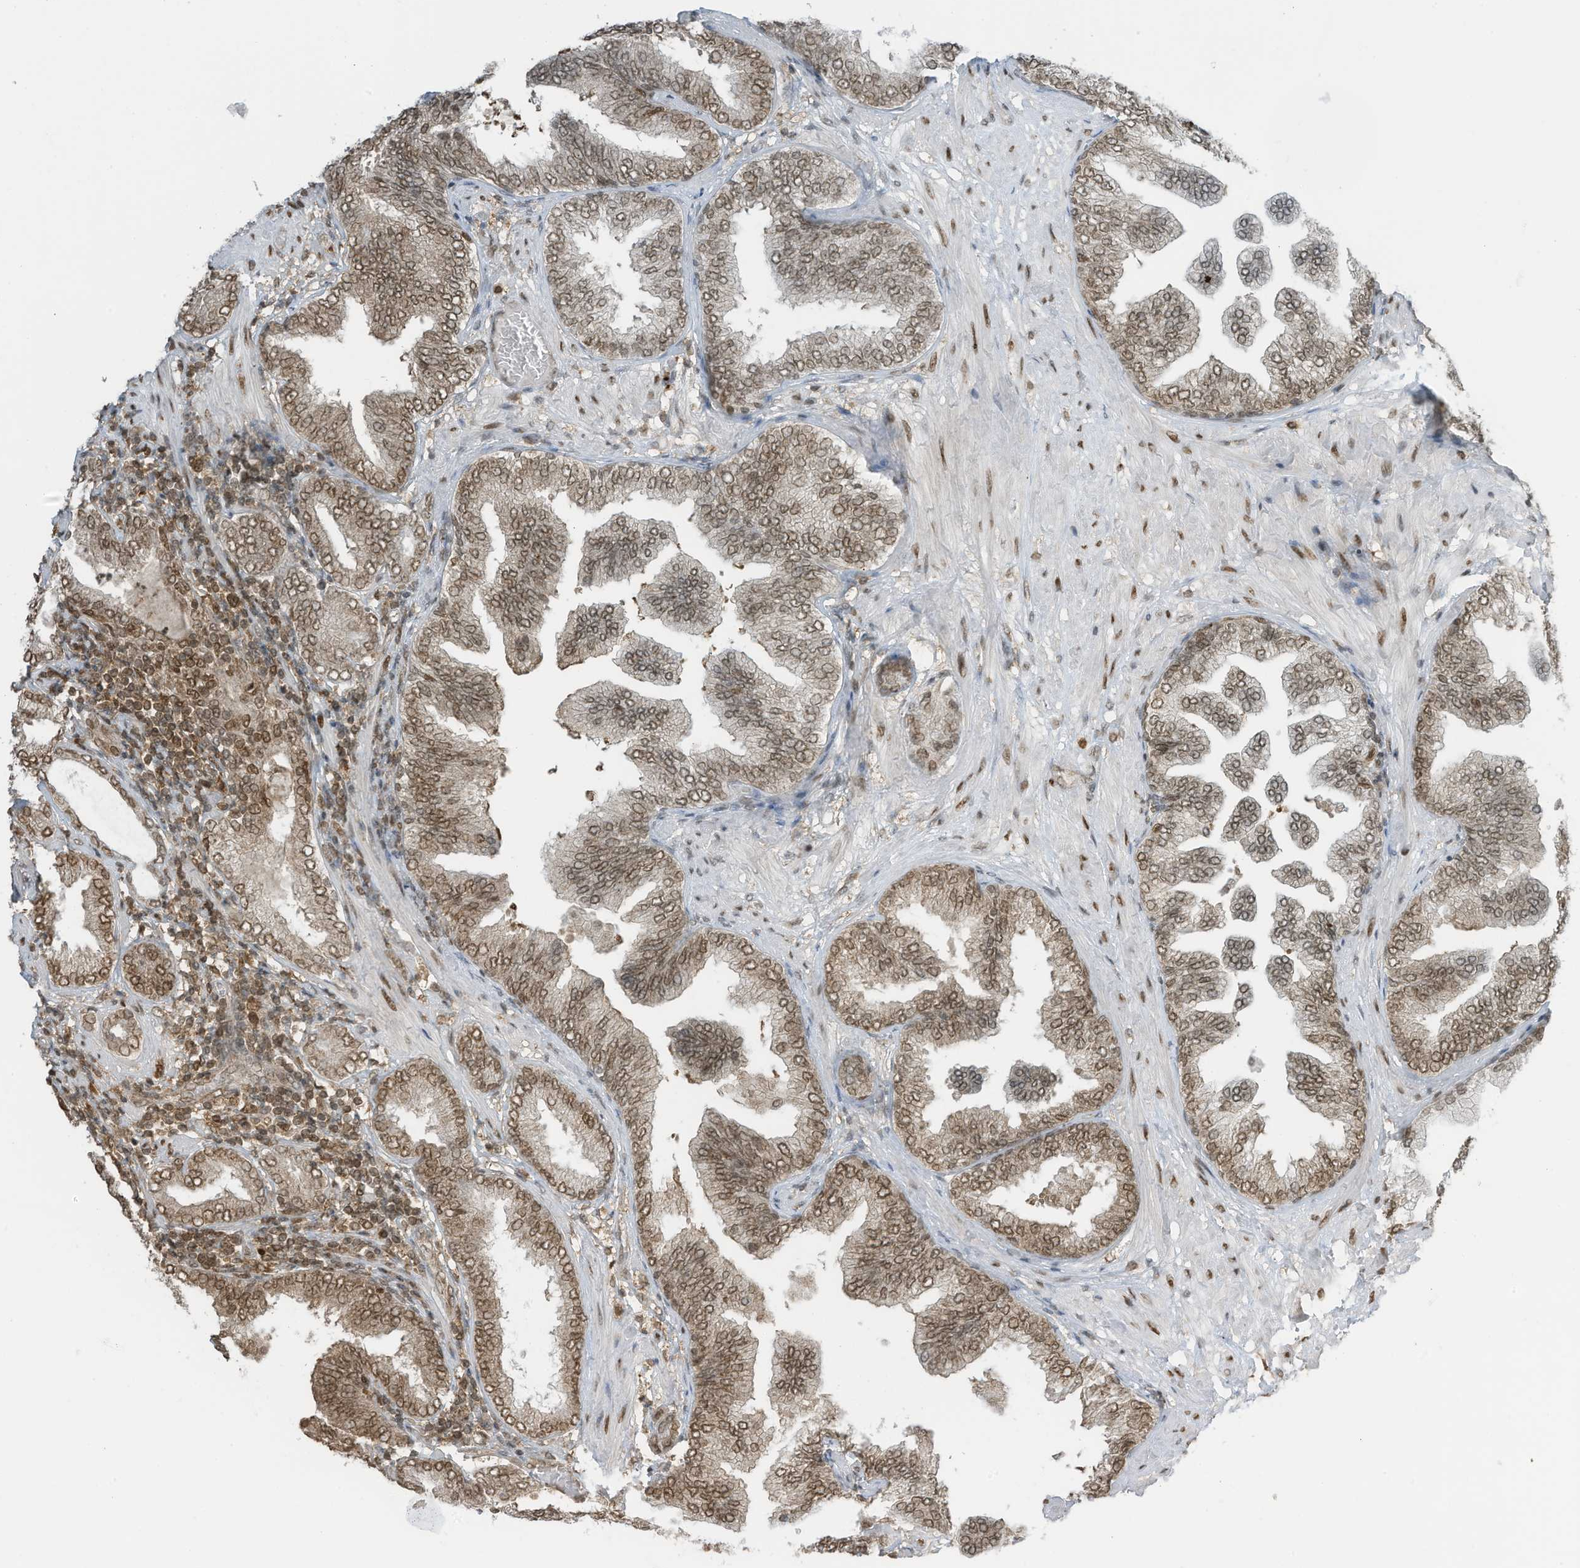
{"staining": {"intensity": "moderate", "quantity": "25%-75%", "location": "nuclear"}, "tissue": "prostate cancer", "cell_type": "Tumor cells", "image_type": "cancer", "snomed": [{"axis": "morphology", "description": "Adenocarcinoma, Low grade"}, {"axis": "topography", "description": "Prostate"}], "caption": "Immunohistochemistry (DAB) staining of human prostate cancer reveals moderate nuclear protein expression in approximately 25%-75% of tumor cells.", "gene": "KPNB1", "patient": {"sex": "male", "age": 63}}